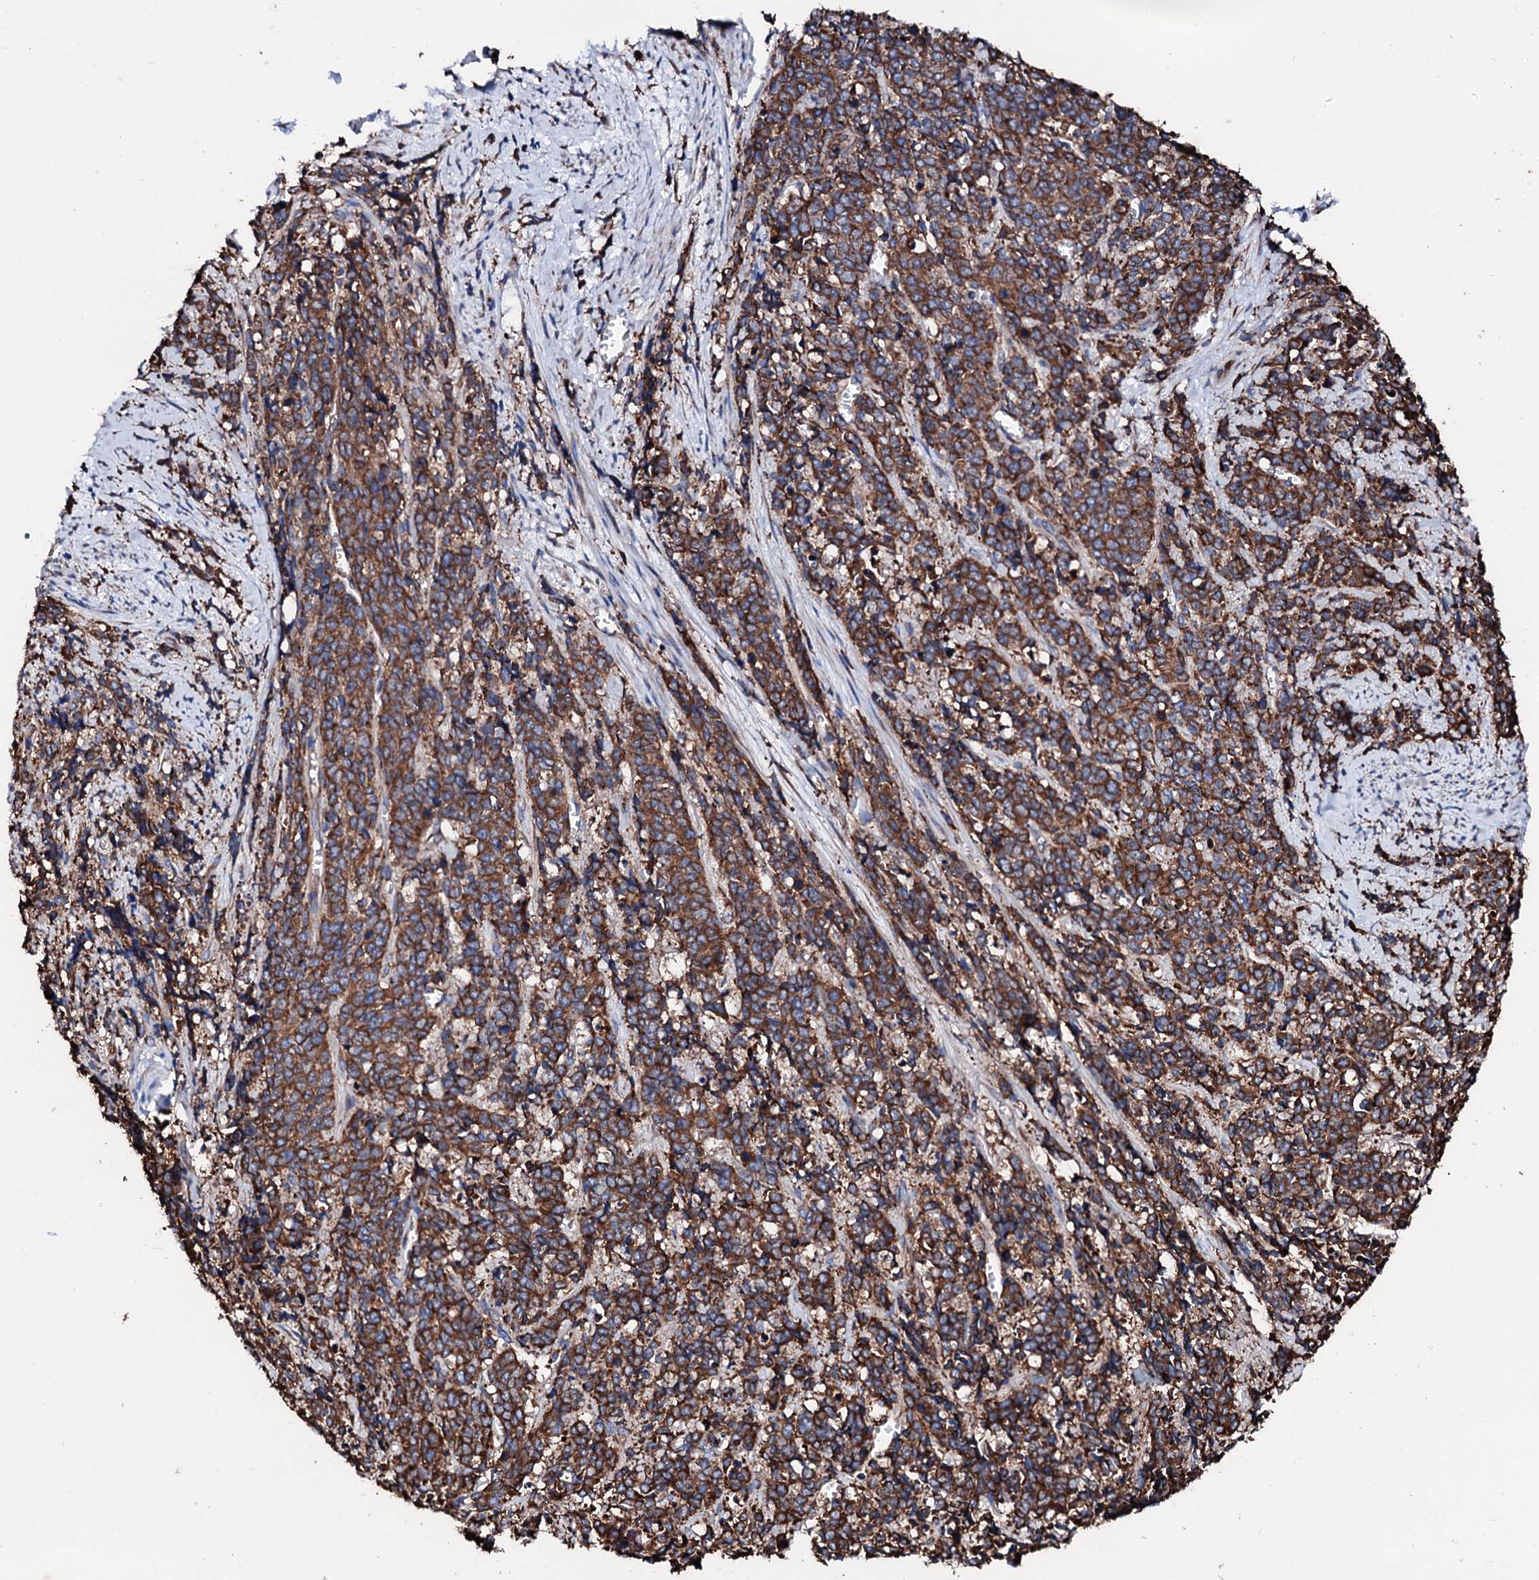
{"staining": {"intensity": "strong", "quantity": ">75%", "location": "cytoplasmic/membranous"}, "tissue": "cervical cancer", "cell_type": "Tumor cells", "image_type": "cancer", "snomed": [{"axis": "morphology", "description": "Squamous cell carcinoma, NOS"}, {"axis": "topography", "description": "Cervix"}], "caption": "The photomicrograph displays immunohistochemical staining of squamous cell carcinoma (cervical). There is strong cytoplasmic/membranous staining is identified in approximately >75% of tumor cells.", "gene": "AMDHD1", "patient": {"sex": "female", "age": 60}}